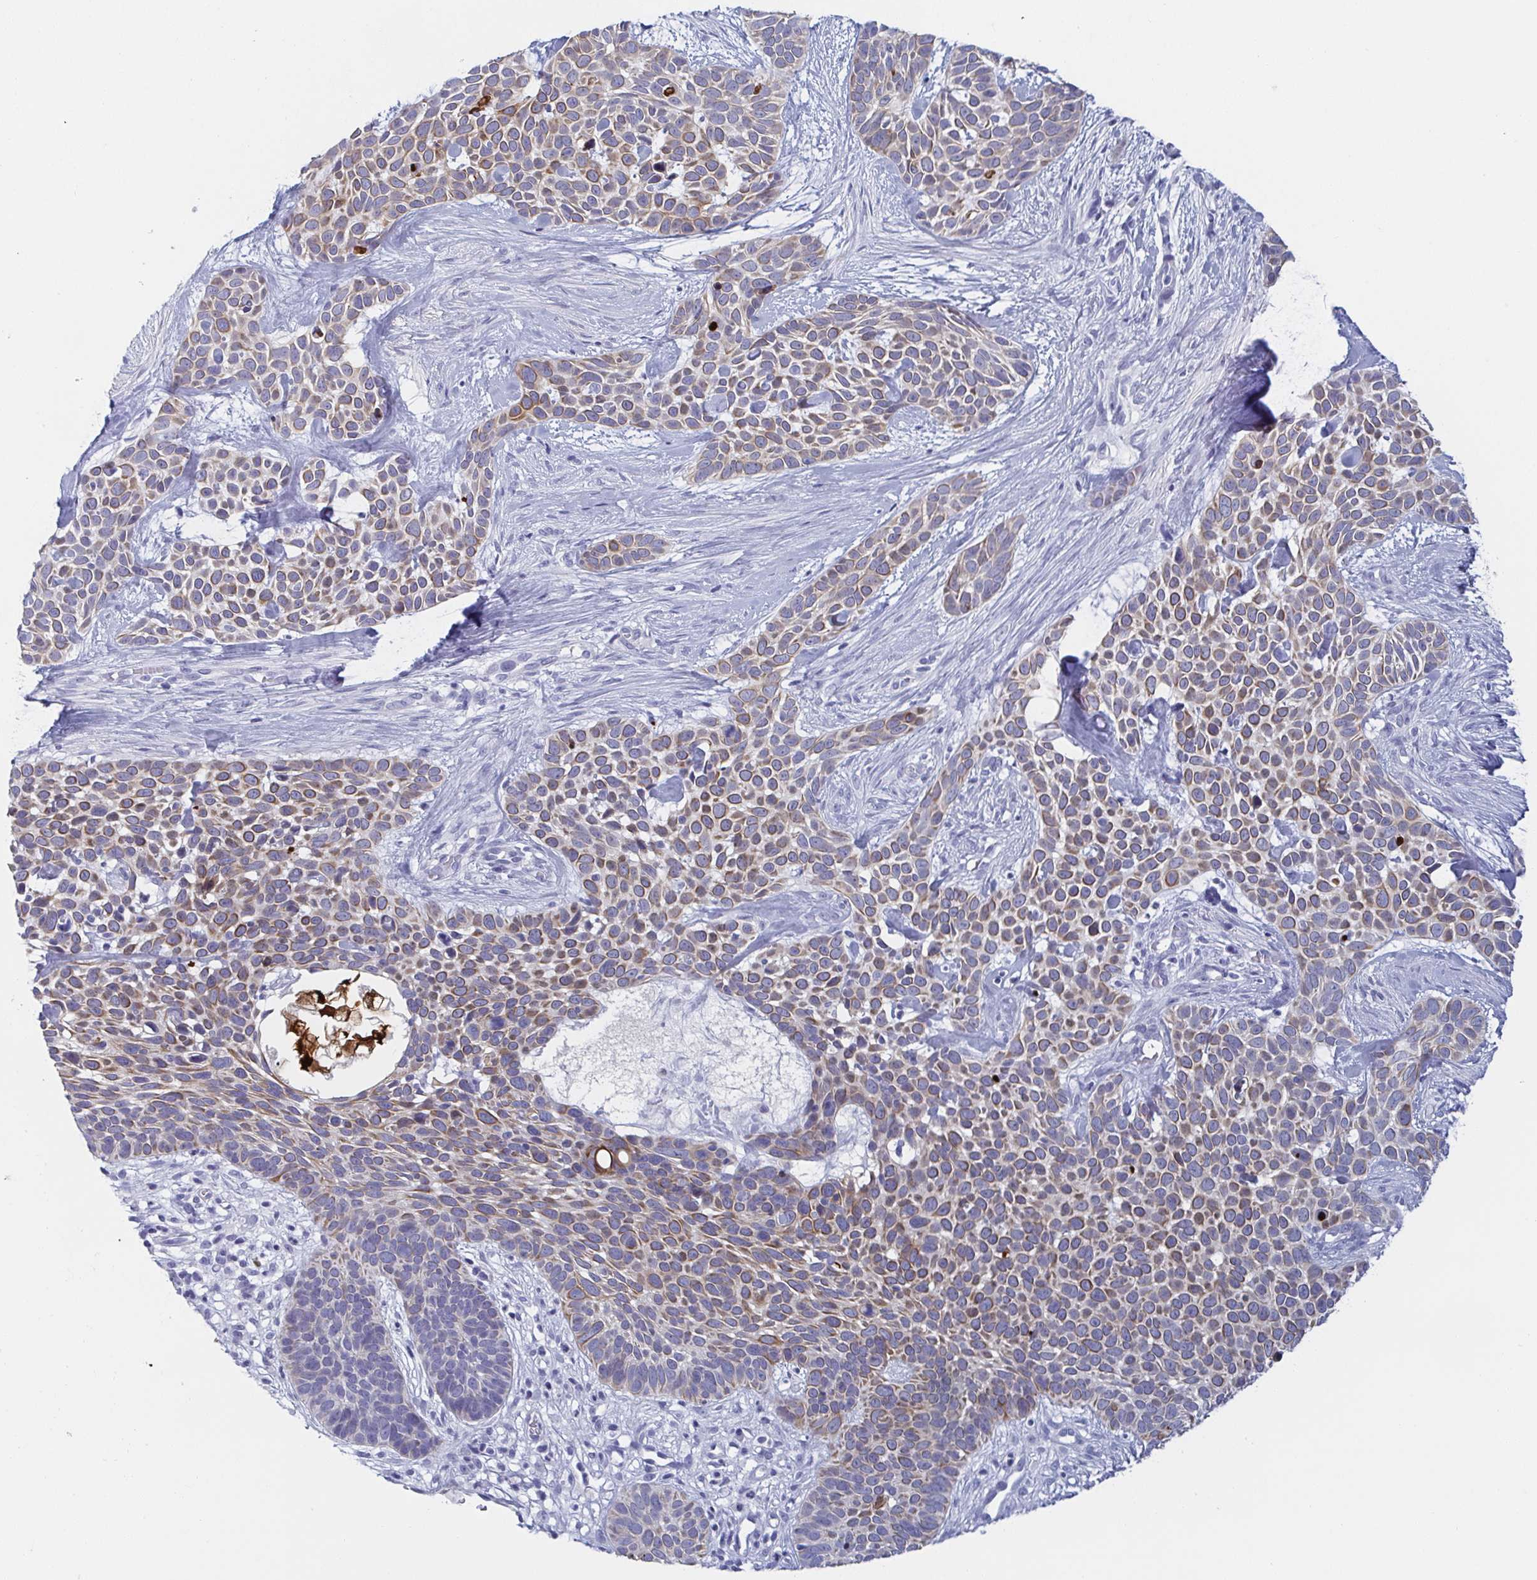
{"staining": {"intensity": "moderate", "quantity": "25%-75%", "location": "cytoplasmic/membranous"}, "tissue": "skin cancer", "cell_type": "Tumor cells", "image_type": "cancer", "snomed": [{"axis": "morphology", "description": "Basal cell carcinoma"}, {"axis": "topography", "description": "Skin"}], "caption": "Immunohistochemistry (IHC) staining of basal cell carcinoma (skin), which reveals medium levels of moderate cytoplasmic/membranous expression in approximately 25%-75% of tumor cells indicating moderate cytoplasmic/membranous protein expression. The staining was performed using DAB (3,3'-diaminobenzidine) (brown) for protein detection and nuclei were counterstained in hematoxylin (blue).", "gene": "RHOV", "patient": {"sex": "male", "age": 69}}